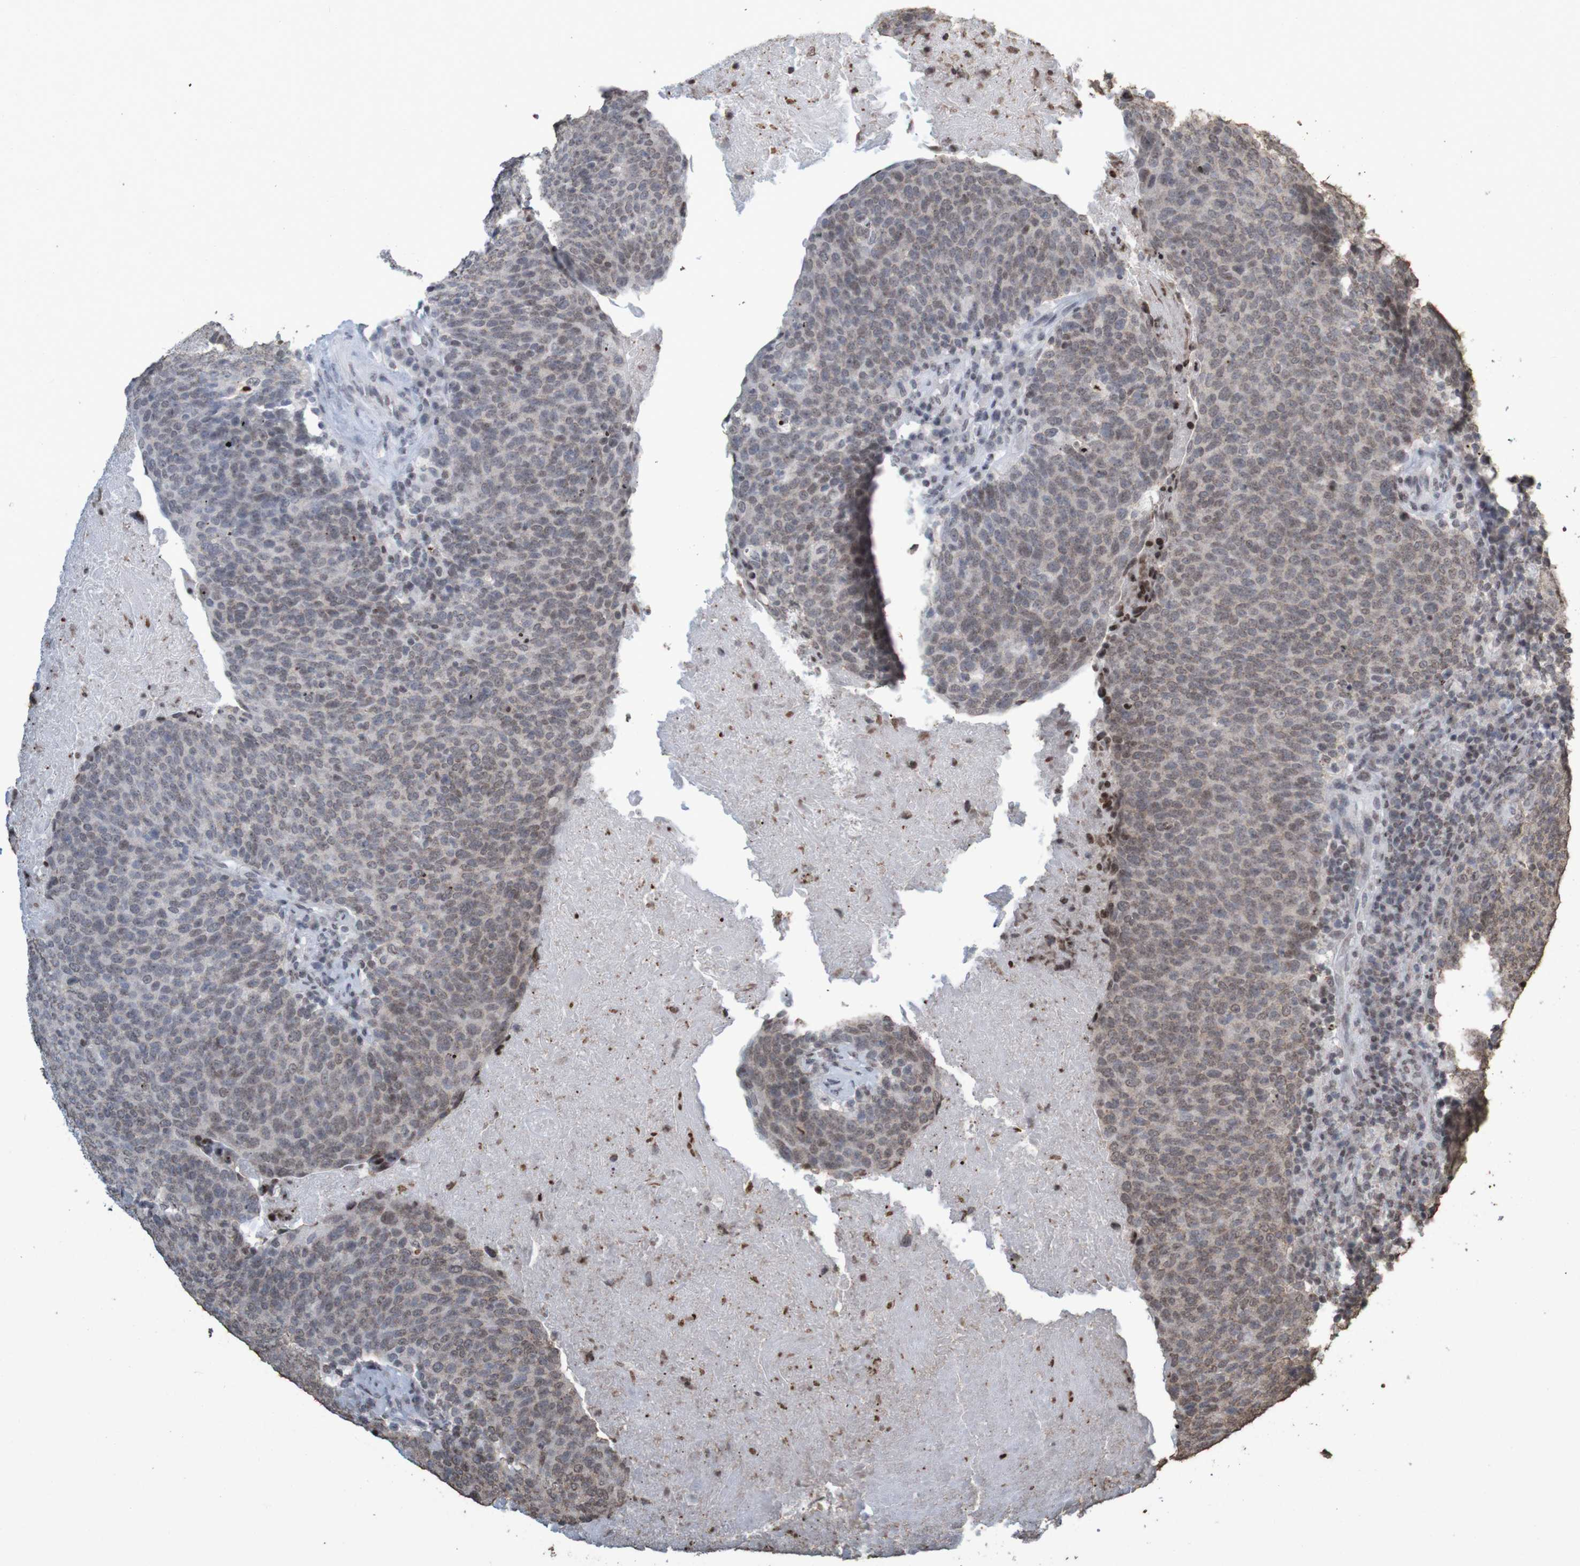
{"staining": {"intensity": "weak", "quantity": ">75%", "location": "nuclear"}, "tissue": "head and neck cancer", "cell_type": "Tumor cells", "image_type": "cancer", "snomed": [{"axis": "morphology", "description": "Squamous cell carcinoma, NOS"}, {"axis": "morphology", "description": "Squamous cell carcinoma, metastatic, NOS"}, {"axis": "topography", "description": "Lymph node"}, {"axis": "topography", "description": "Head-Neck"}], "caption": "Tumor cells exhibit weak nuclear expression in approximately >75% of cells in head and neck metastatic squamous cell carcinoma. Ihc stains the protein in brown and the nuclei are stained blue.", "gene": "GFI1", "patient": {"sex": "male", "age": 62}}